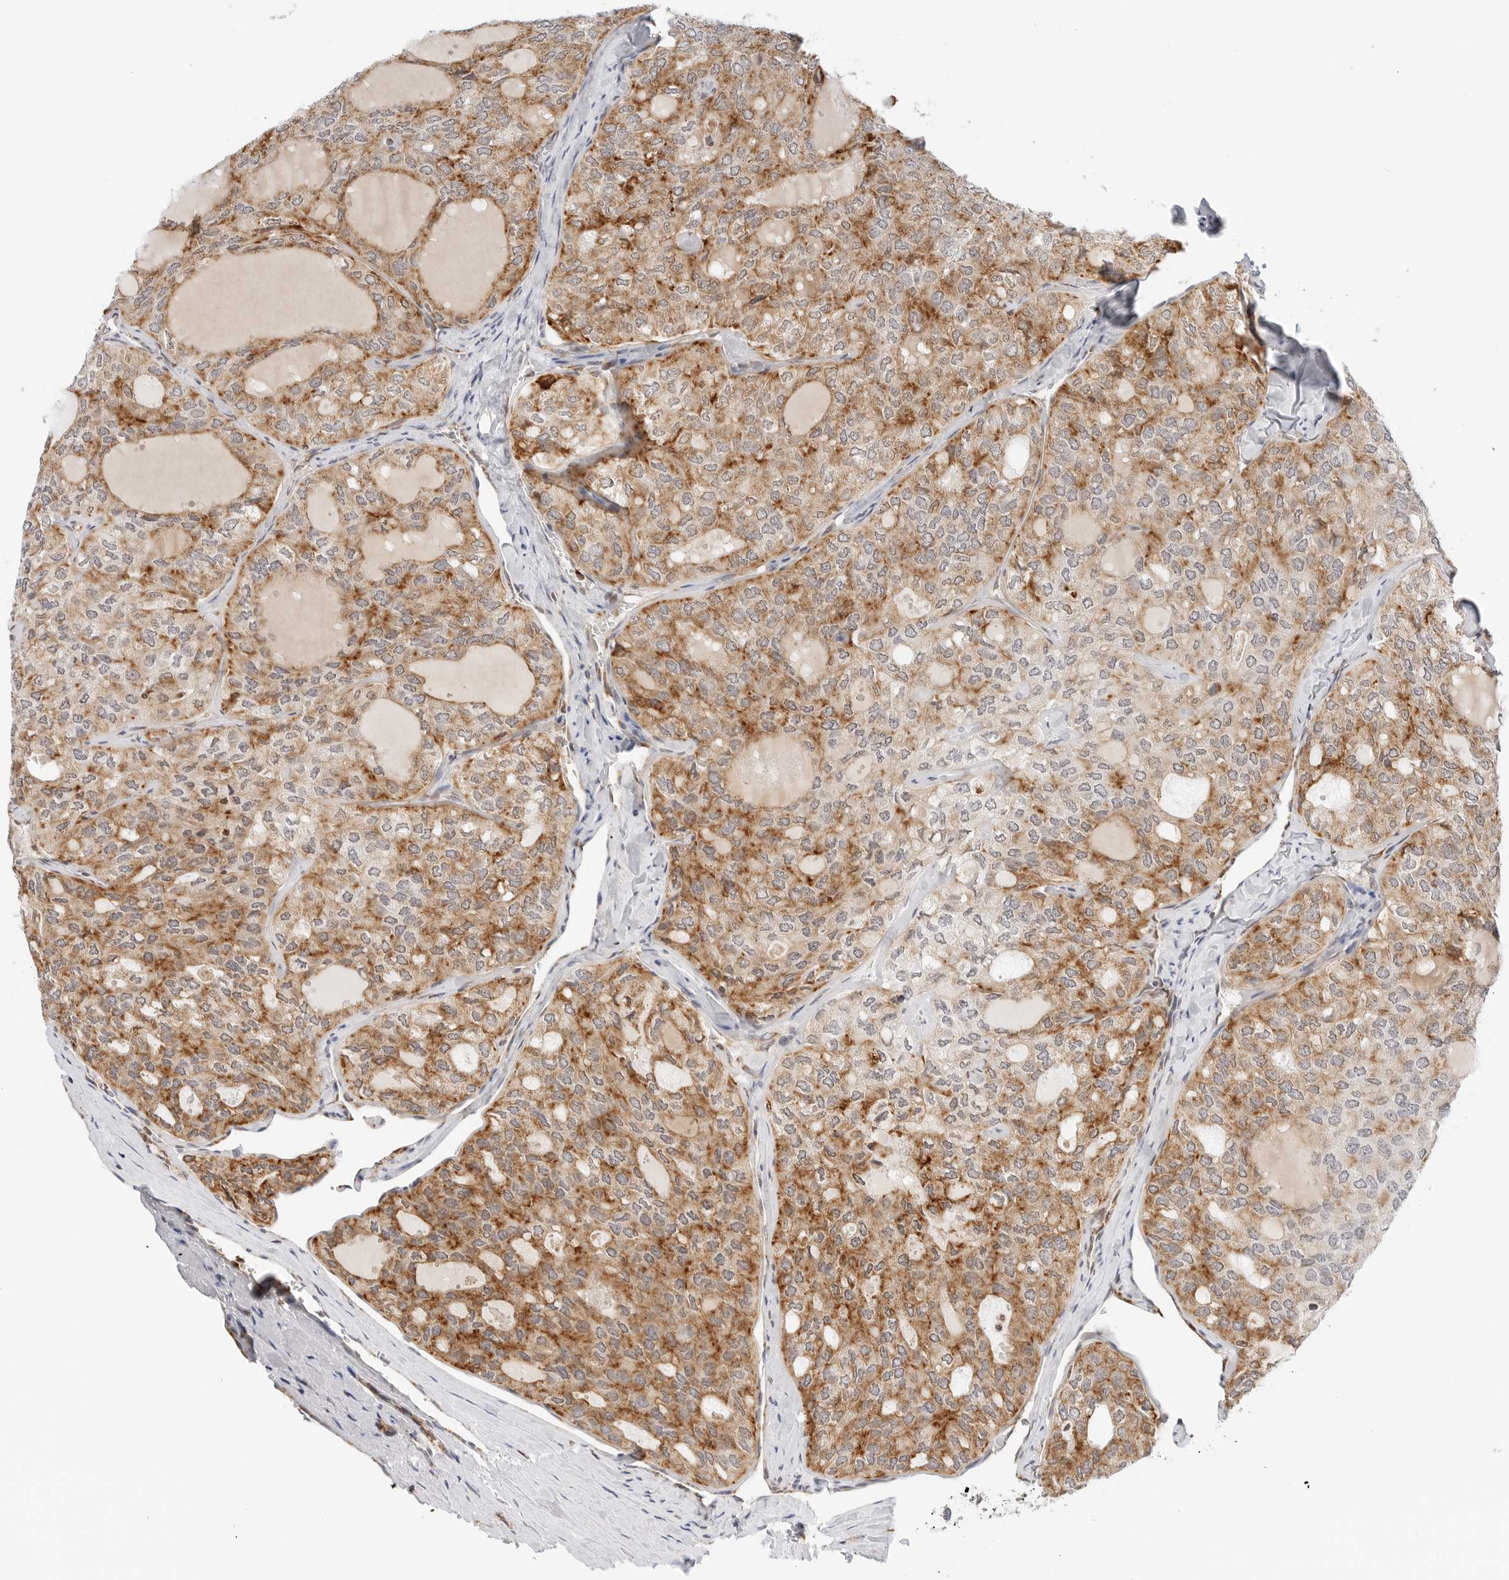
{"staining": {"intensity": "moderate", "quantity": ">75%", "location": "cytoplasmic/membranous"}, "tissue": "thyroid cancer", "cell_type": "Tumor cells", "image_type": "cancer", "snomed": [{"axis": "morphology", "description": "Follicular adenoma carcinoma, NOS"}, {"axis": "topography", "description": "Thyroid gland"}], "caption": "Thyroid follicular adenoma carcinoma stained for a protein shows moderate cytoplasmic/membranous positivity in tumor cells.", "gene": "DYRK4", "patient": {"sex": "male", "age": 75}}